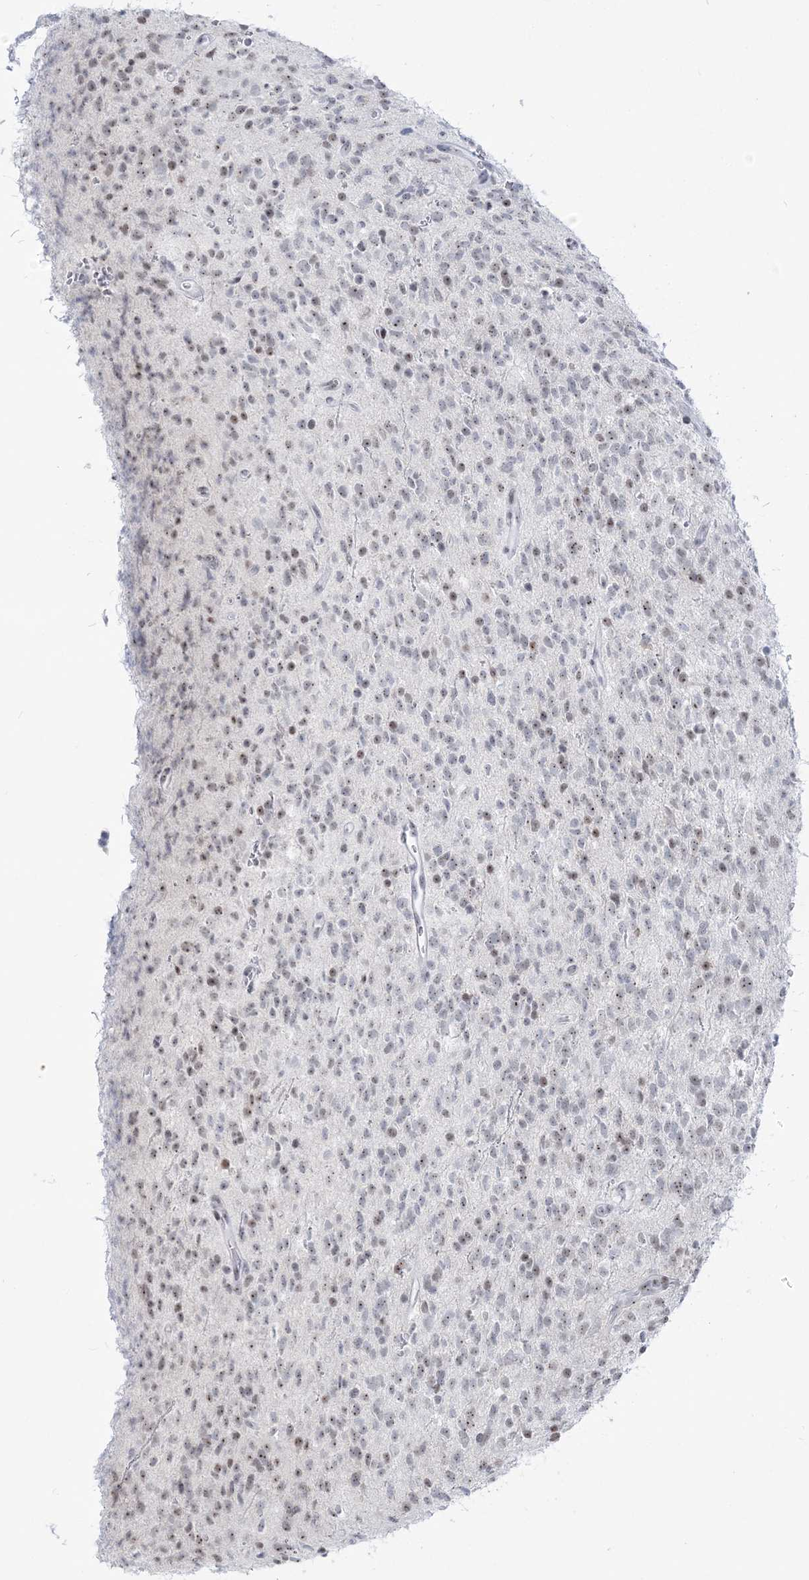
{"staining": {"intensity": "weak", "quantity": "25%-75%", "location": "nuclear"}, "tissue": "glioma", "cell_type": "Tumor cells", "image_type": "cancer", "snomed": [{"axis": "morphology", "description": "Glioma, malignant, High grade"}, {"axis": "topography", "description": "Brain"}], "caption": "Immunohistochemistry staining of malignant high-grade glioma, which shows low levels of weak nuclear expression in approximately 25%-75% of tumor cells indicating weak nuclear protein positivity. The staining was performed using DAB (3,3'-diaminobenzidine) (brown) for protein detection and nuclei were counterstained in hematoxylin (blue).", "gene": "DDX21", "patient": {"sex": "male", "age": 34}}